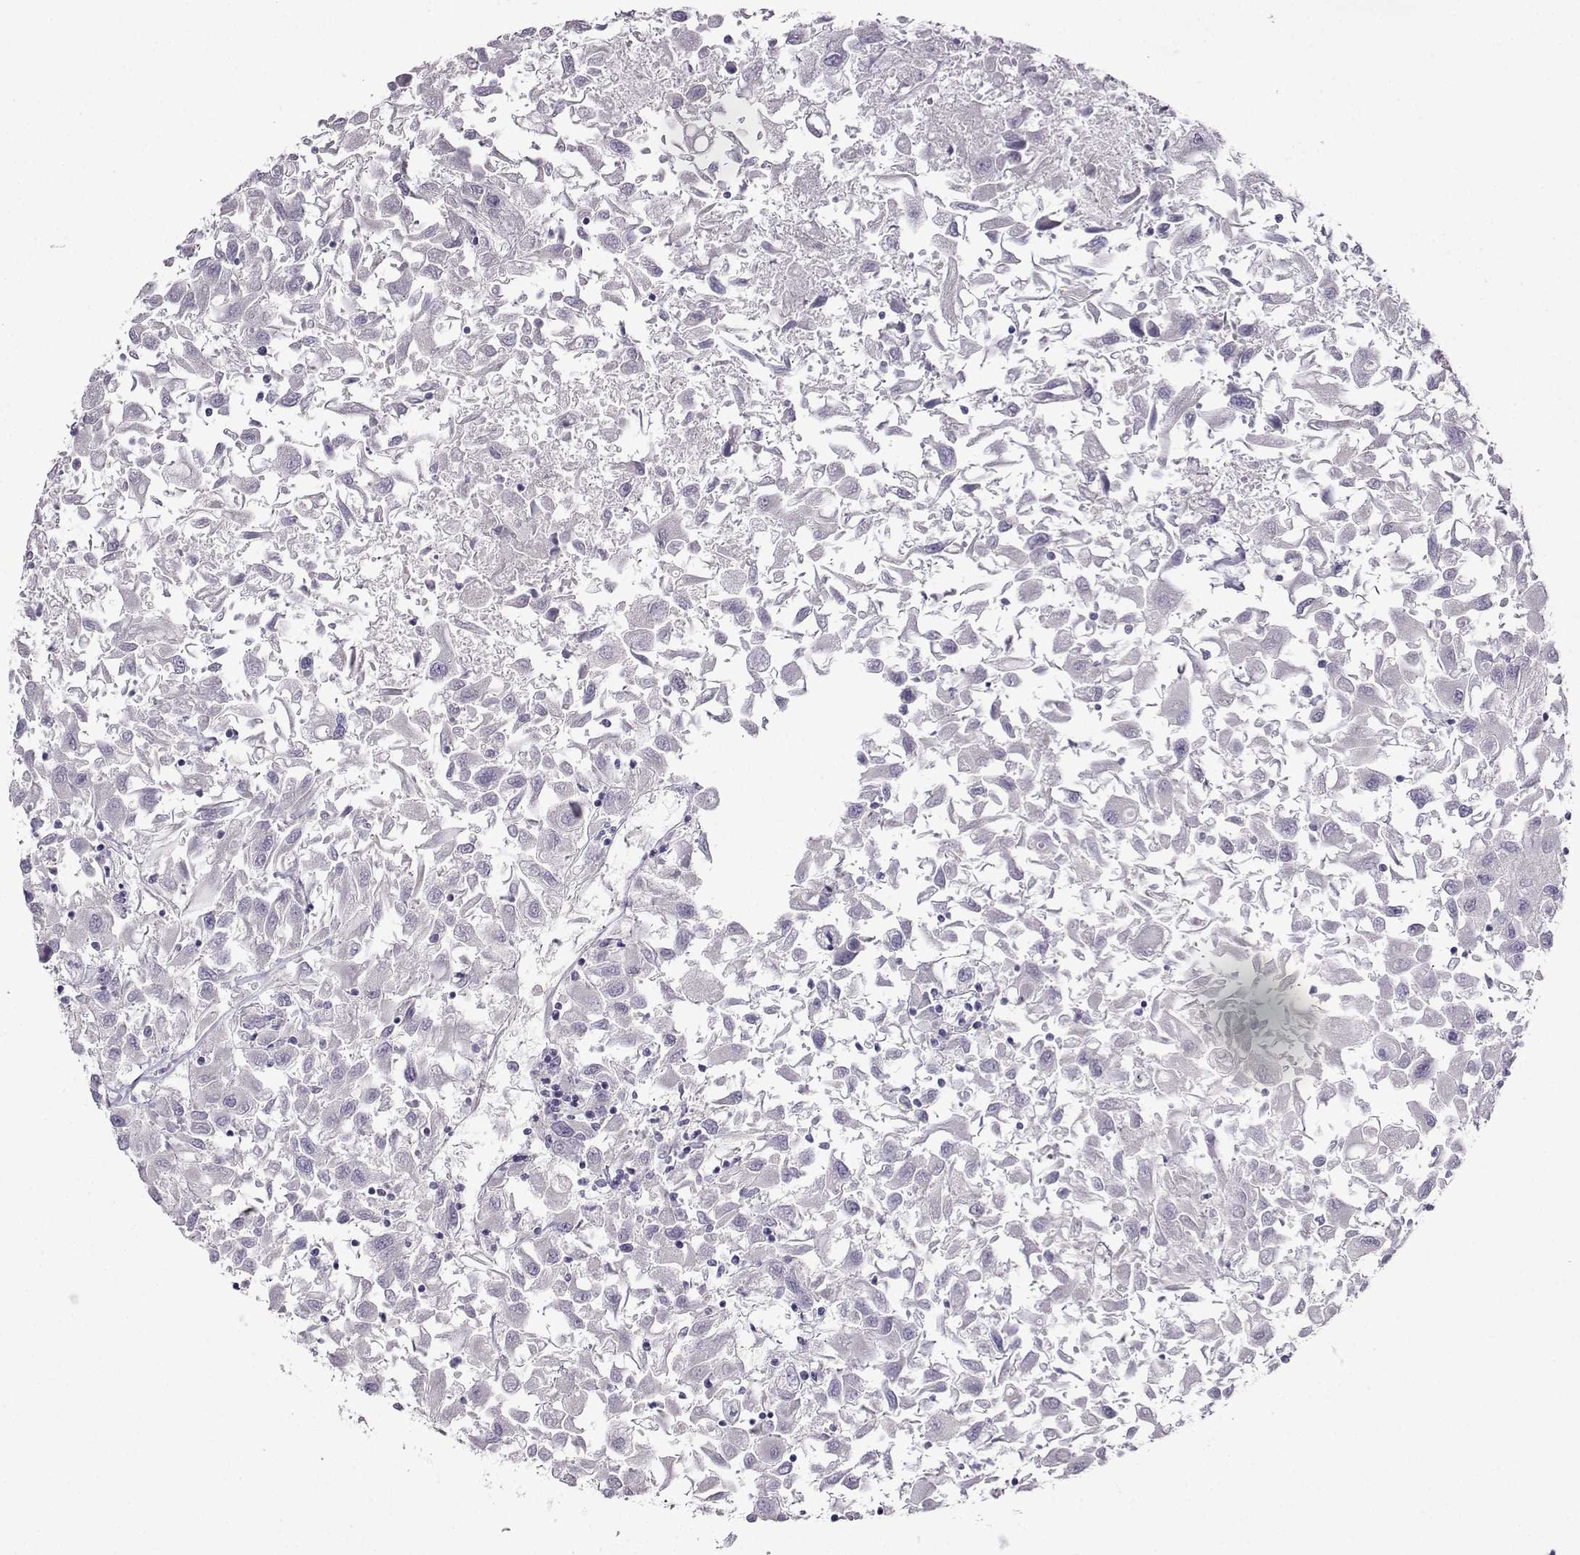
{"staining": {"intensity": "negative", "quantity": "none", "location": "none"}, "tissue": "renal cancer", "cell_type": "Tumor cells", "image_type": "cancer", "snomed": [{"axis": "morphology", "description": "Adenocarcinoma, NOS"}, {"axis": "topography", "description": "Kidney"}], "caption": "Immunohistochemical staining of human renal cancer displays no significant staining in tumor cells.", "gene": "CRYBB1", "patient": {"sex": "female", "age": 76}}